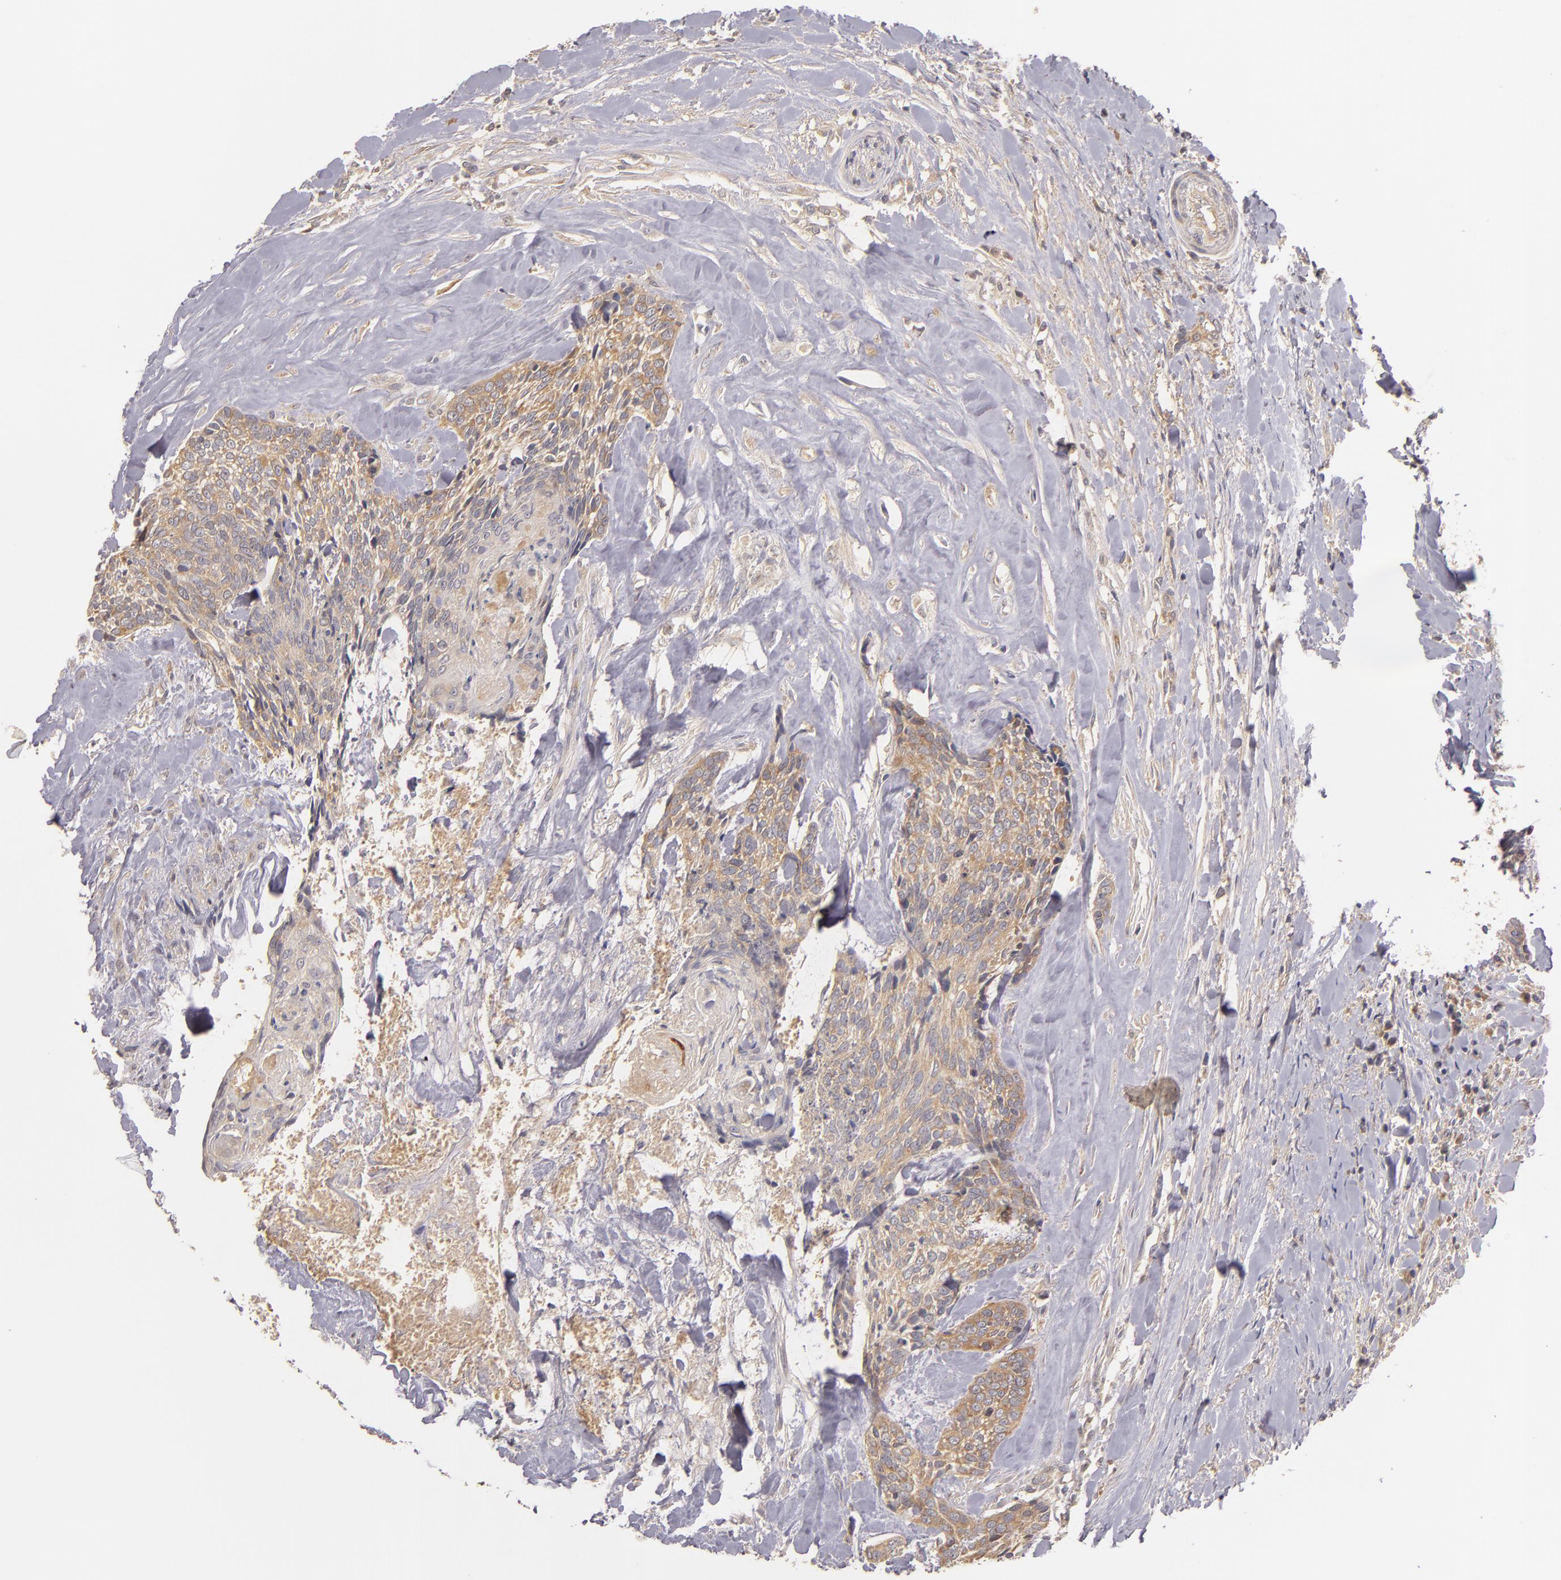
{"staining": {"intensity": "moderate", "quantity": "25%-75%", "location": "cytoplasmic/membranous"}, "tissue": "head and neck cancer", "cell_type": "Tumor cells", "image_type": "cancer", "snomed": [{"axis": "morphology", "description": "Squamous cell carcinoma, NOS"}, {"axis": "topography", "description": "Salivary gland"}, {"axis": "topography", "description": "Head-Neck"}], "caption": "Protein analysis of squamous cell carcinoma (head and neck) tissue reveals moderate cytoplasmic/membranous positivity in approximately 25%-75% of tumor cells.", "gene": "UPF3B", "patient": {"sex": "male", "age": 70}}